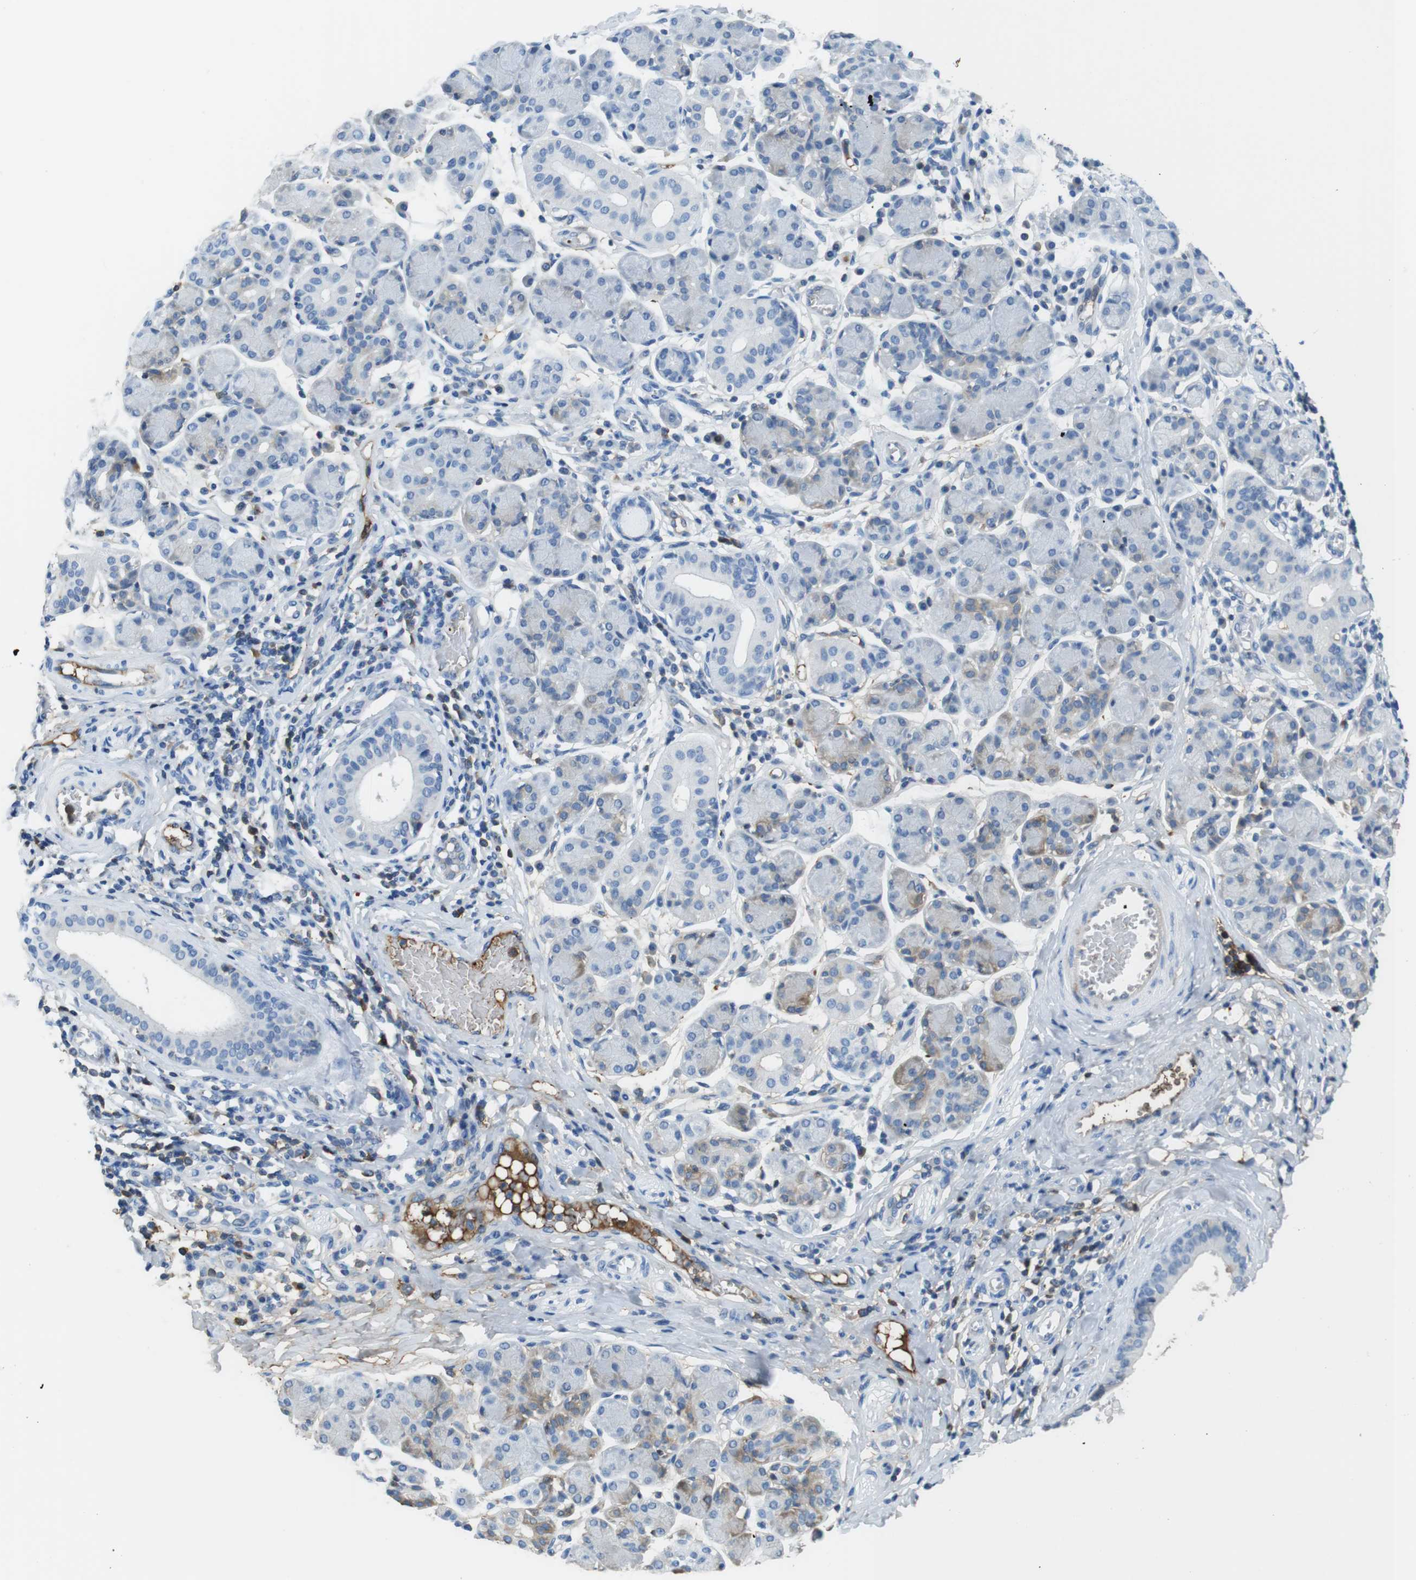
{"staining": {"intensity": "negative", "quantity": "none", "location": "none"}, "tissue": "salivary gland", "cell_type": "Glandular cells", "image_type": "normal", "snomed": [{"axis": "morphology", "description": "Normal tissue, NOS"}, {"axis": "morphology", "description": "Inflammation, NOS"}, {"axis": "topography", "description": "Lymph node"}, {"axis": "topography", "description": "Salivary gland"}], "caption": "High magnification brightfield microscopy of normal salivary gland stained with DAB (3,3'-diaminobenzidine) (brown) and counterstained with hematoxylin (blue): glandular cells show no significant expression.", "gene": "TMPRSS15", "patient": {"sex": "male", "age": 3}}